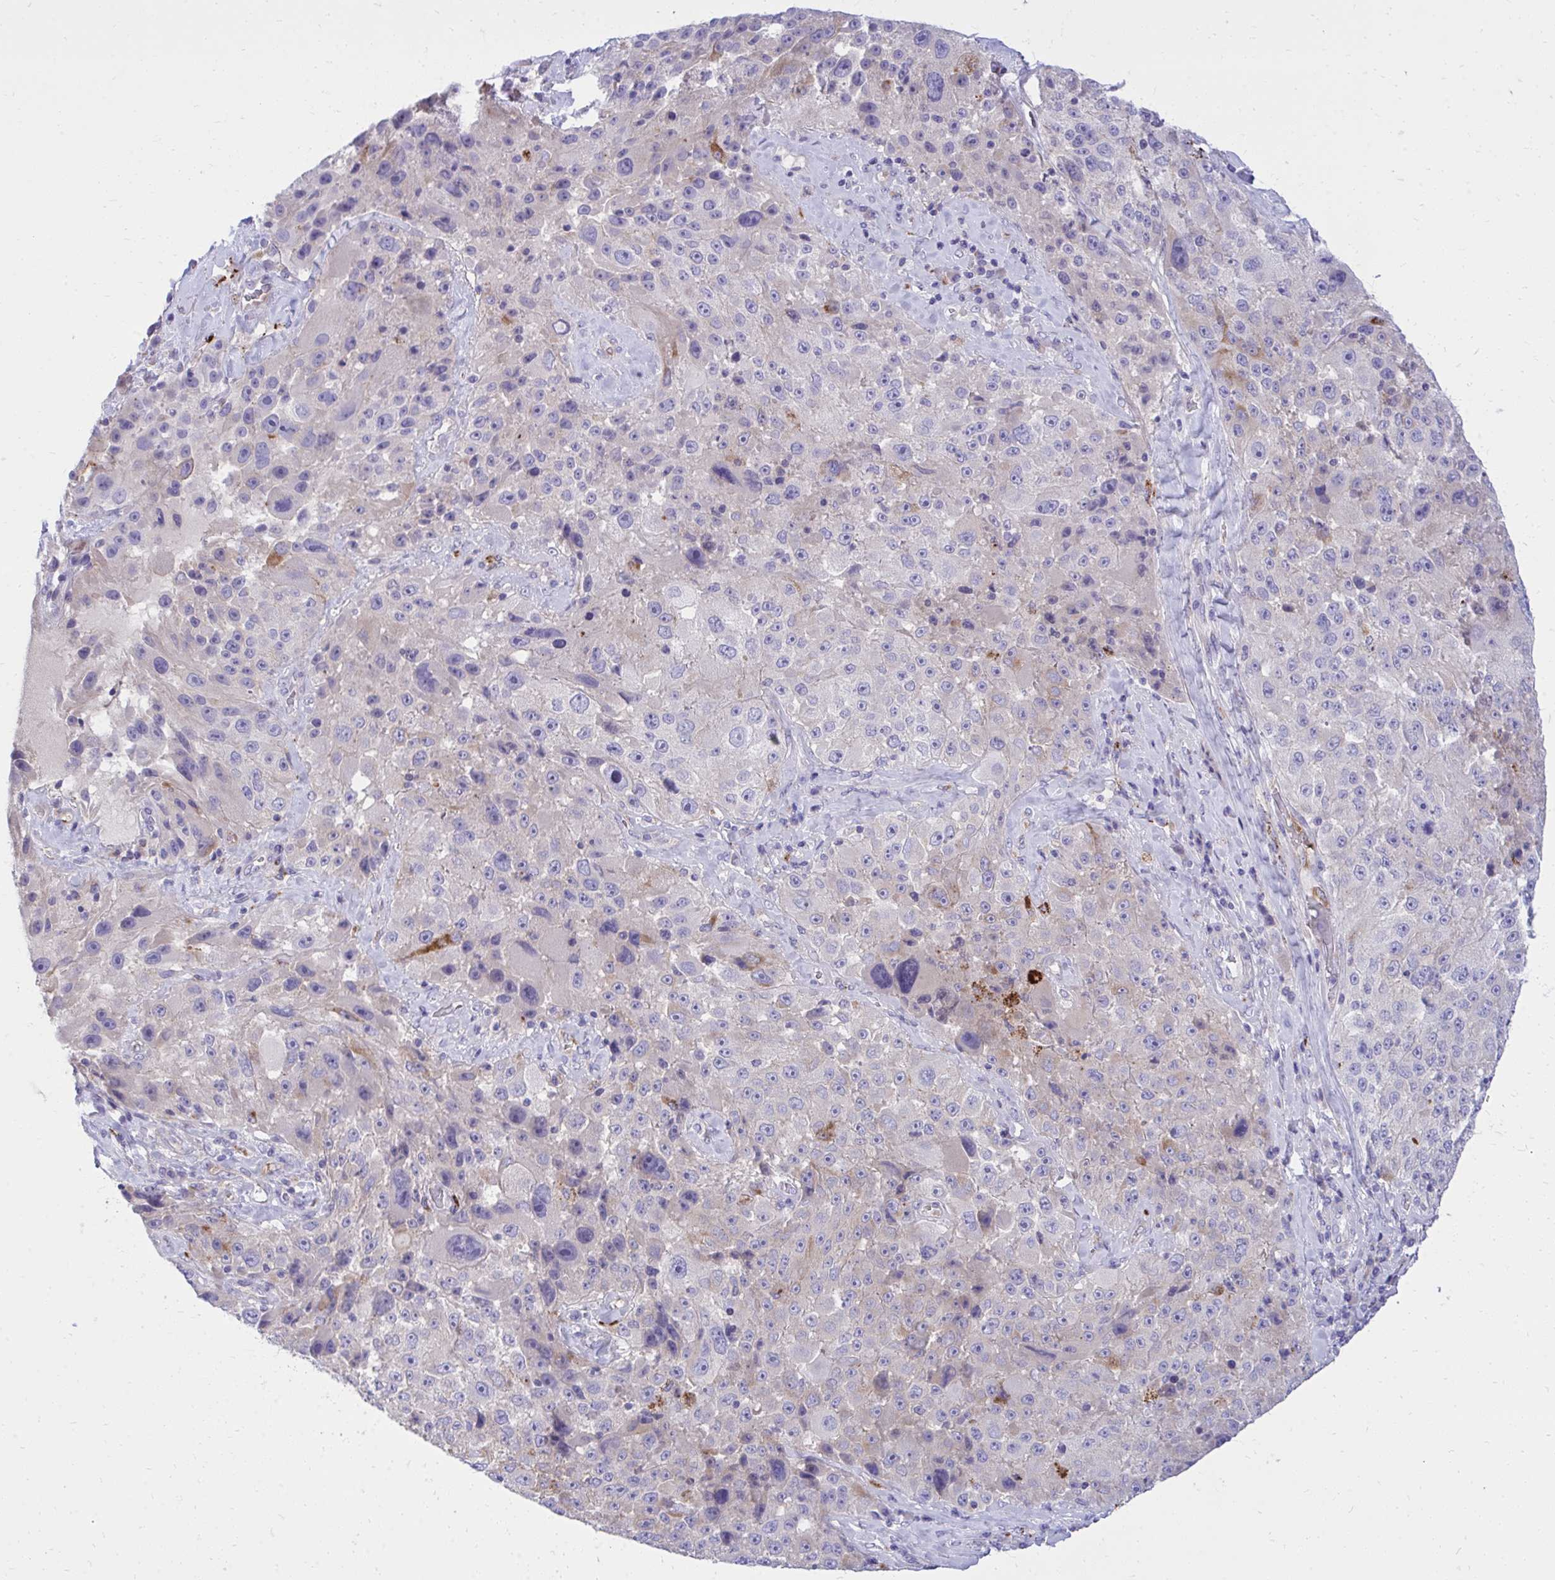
{"staining": {"intensity": "negative", "quantity": "none", "location": "none"}, "tissue": "melanoma", "cell_type": "Tumor cells", "image_type": "cancer", "snomed": [{"axis": "morphology", "description": "Malignant melanoma, Metastatic site"}, {"axis": "topography", "description": "Lymph node"}], "caption": "IHC of human melanoma displays no expression in tumor cells.", "gene": "TP53I11", "patient": {"sex": "male", "age": 62}}